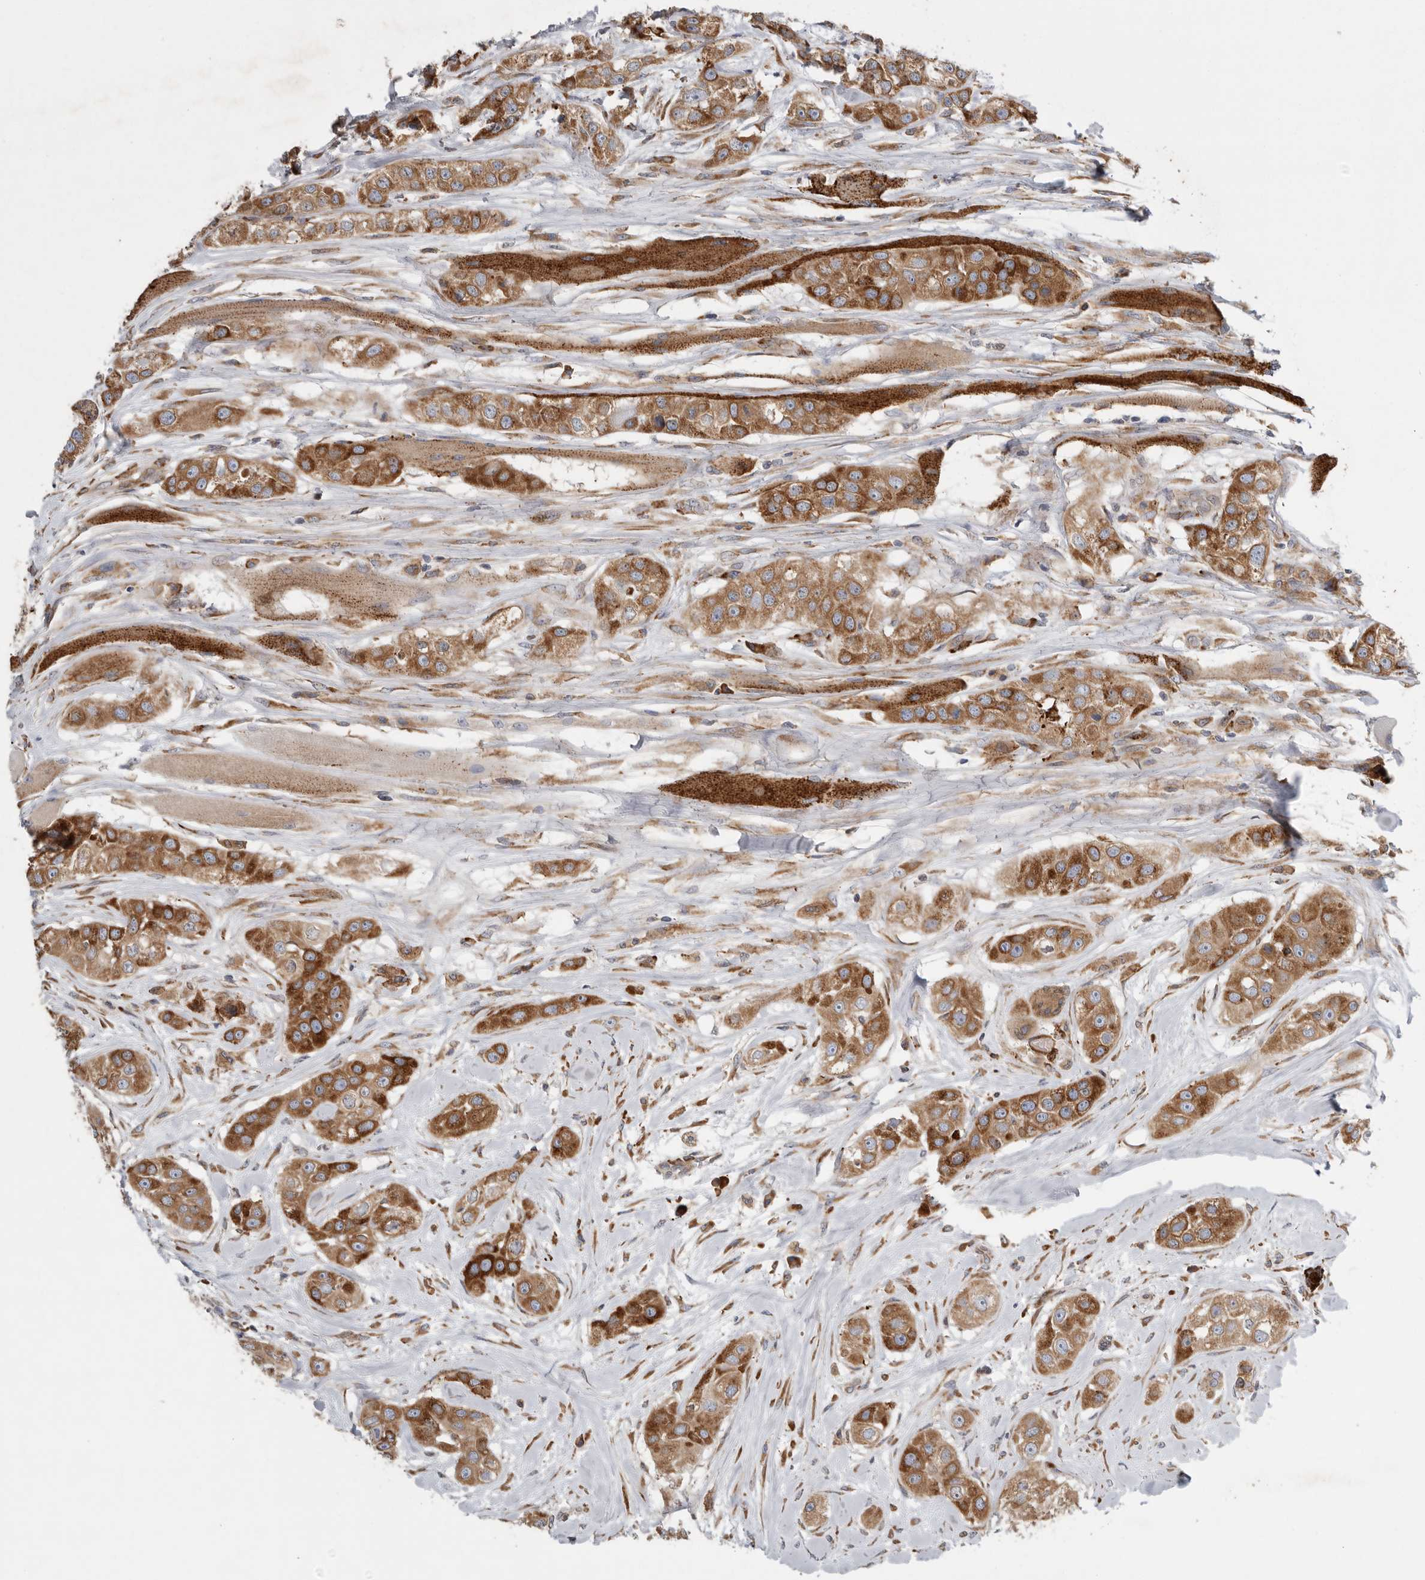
{"staining": {"intensity": "strong", "quantity": ">75%", "location": "cytoplasmic/membranous"}, "tissue": "head and neck cancer", "cell_type": "Tumor cells", "image_type": "cancer", "snomed": [{"axis": "morphology", "description": "Normal tissue, NOS"}, {"axis": "morphology", "description": "Squamous cell carcinoma, NOS"}, {"axis": "topography", "description": "Skeletal muscle"}, {"axis": "topography", "description": "Head-Neck"}], "caption": "Immunohistochemical staining of human head and neck cancer (squamous cell carcinoma) displays high levels of strong cytoplasmic/membranous expression in about >75% of tumor cells.", "gene": "GANAB", "patient": {"sex": "male", "age": 51}}